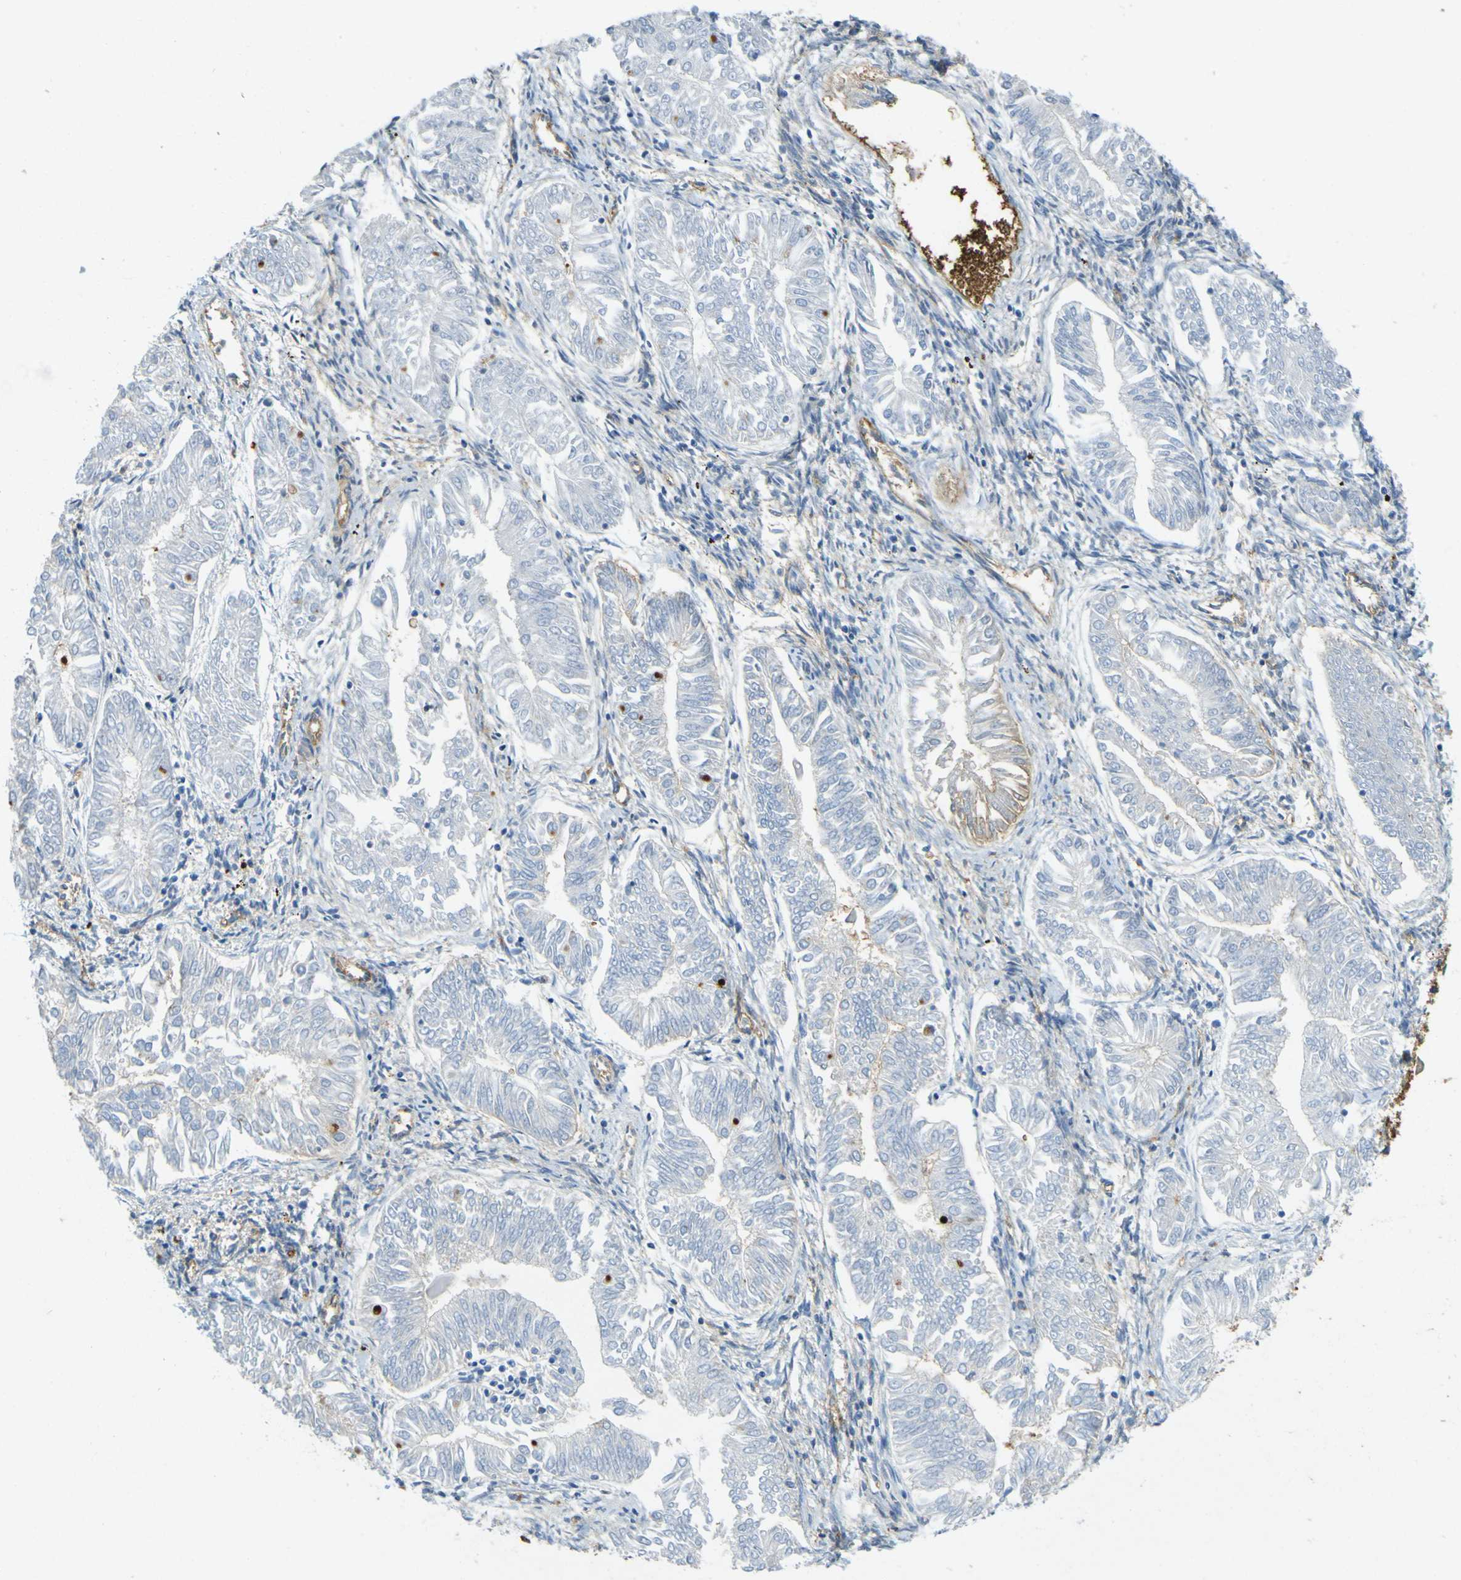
{"staining": {"intensity": "negative", "quantity": "none", "location": "none"}, "tissue": "endometrial cancer", "cell_type": "Tumor cells", "image_type": "cancer", "snomed": [{"axis": "morphology", "description": "Adenocarcinoma, NOS"}, {"axis": "topography", "description": "Endometrium"}], "caption": "A micrograph of endometrial adenocarcinoma stained for a protein demonstrates no brown staining in tumor cells. Brightfield microscopy of immunohistochemistry stained with DAB (brown) and hematoxylin (blue), captured at high magnification.", "gene": "PLXDC1", "patient": {"sex": "female", "age": 53}}